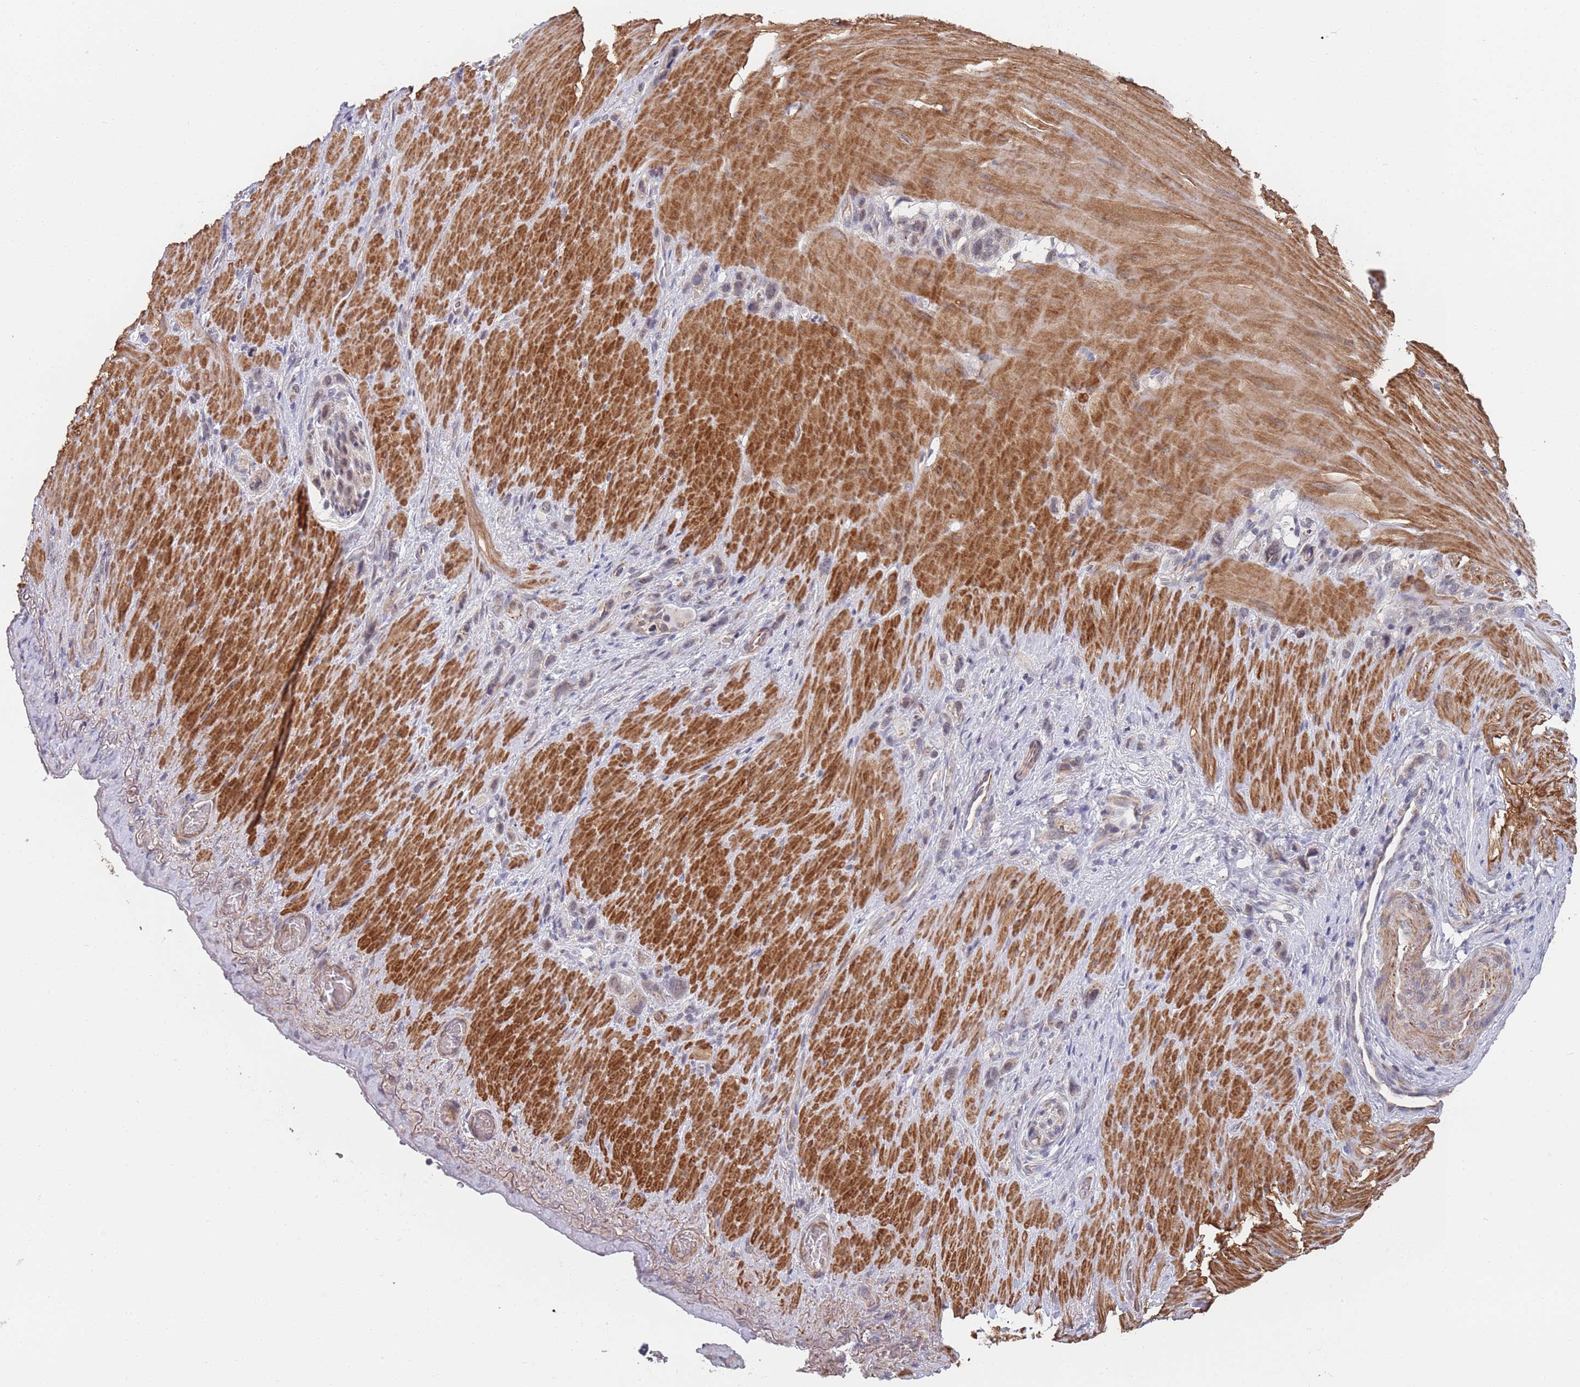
{"staining": {"intensity": "negative", "quantity": "none", "location": "none"}, "tissue": "stomach cancer", "cell_type": "Tumor cells", "image_type": "cancer", "snomed": [{"axis": "morphology", "description": "Adenocarcinoma, NOS"}, {"axis": "topography", "description": "Stomach"}], "caption": "There is no significant staining in tumor cells of stomach cancer (adenocarcinoma).", "gene": "B4GALT4", "patient": {"sex": "female", "age": 65}}